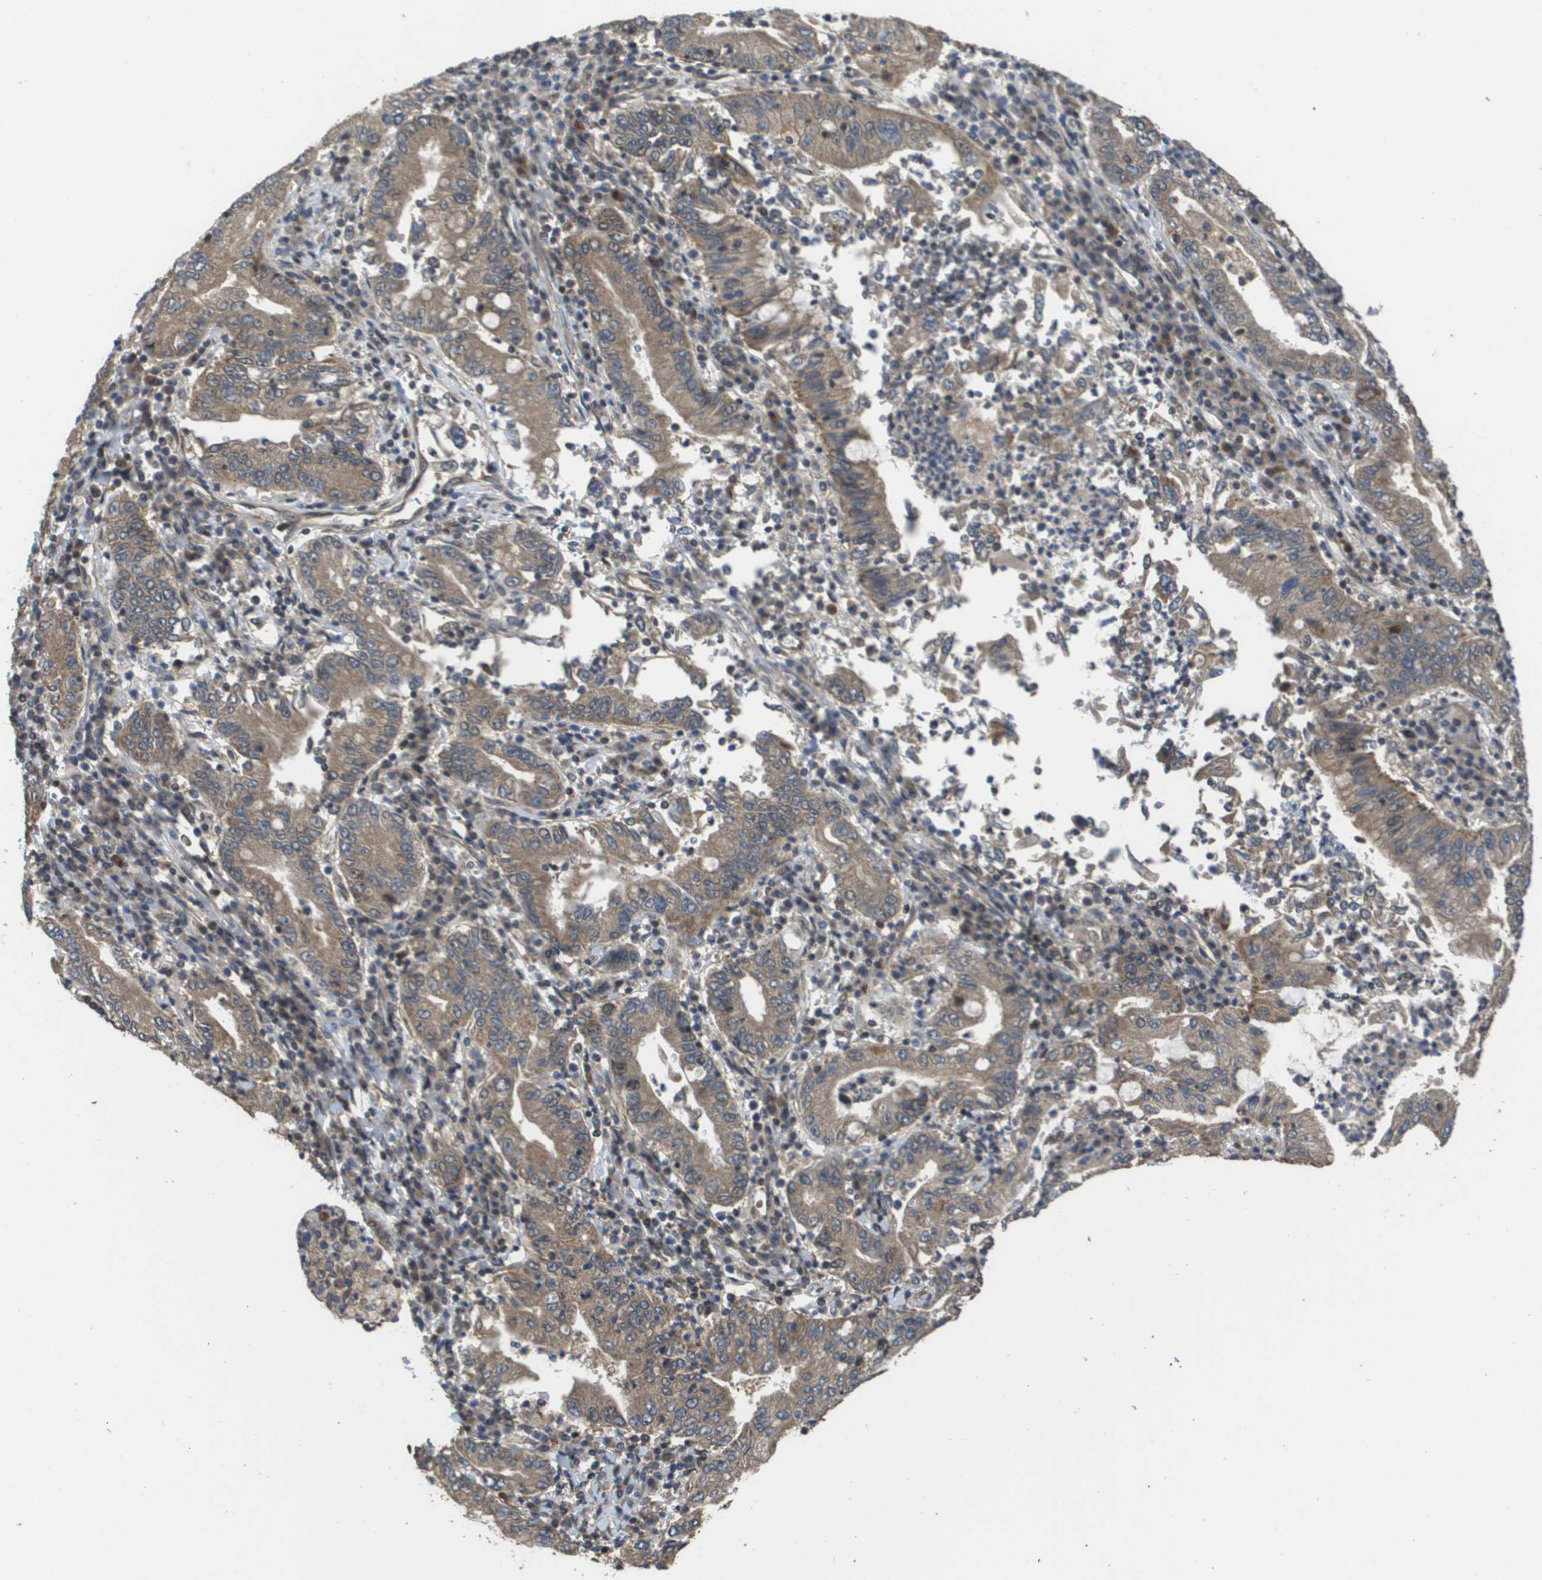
{"staining": {"intensity": "weak", "quantity": ">75%", "location": "cytoplasmic/membranous"}, "tissue": "stomach cancer", "cell_type": "Tumor cells", "image_type": "cancer", "snomed": [{"axis": "morphology", "description": "Normal tissue, NOS"}, {"axis": "morphology", "description": "Adenocarcinoma, NOS"}, {"axis": "topography", "description": "Esophagus"}, {"axis": "topography", "description": "Stomach, upper"}, {"axis": "topography", "description": "Peripheral nerve tissue"}], "caption": "Stomach adenocarcinoma stained with a brown dye demonstrates weak cytoplasmic/membranous positive staining in about >75% of tumor cells.", "gene": "RBM38", "patient": {"sex": "male", "age": 62}}